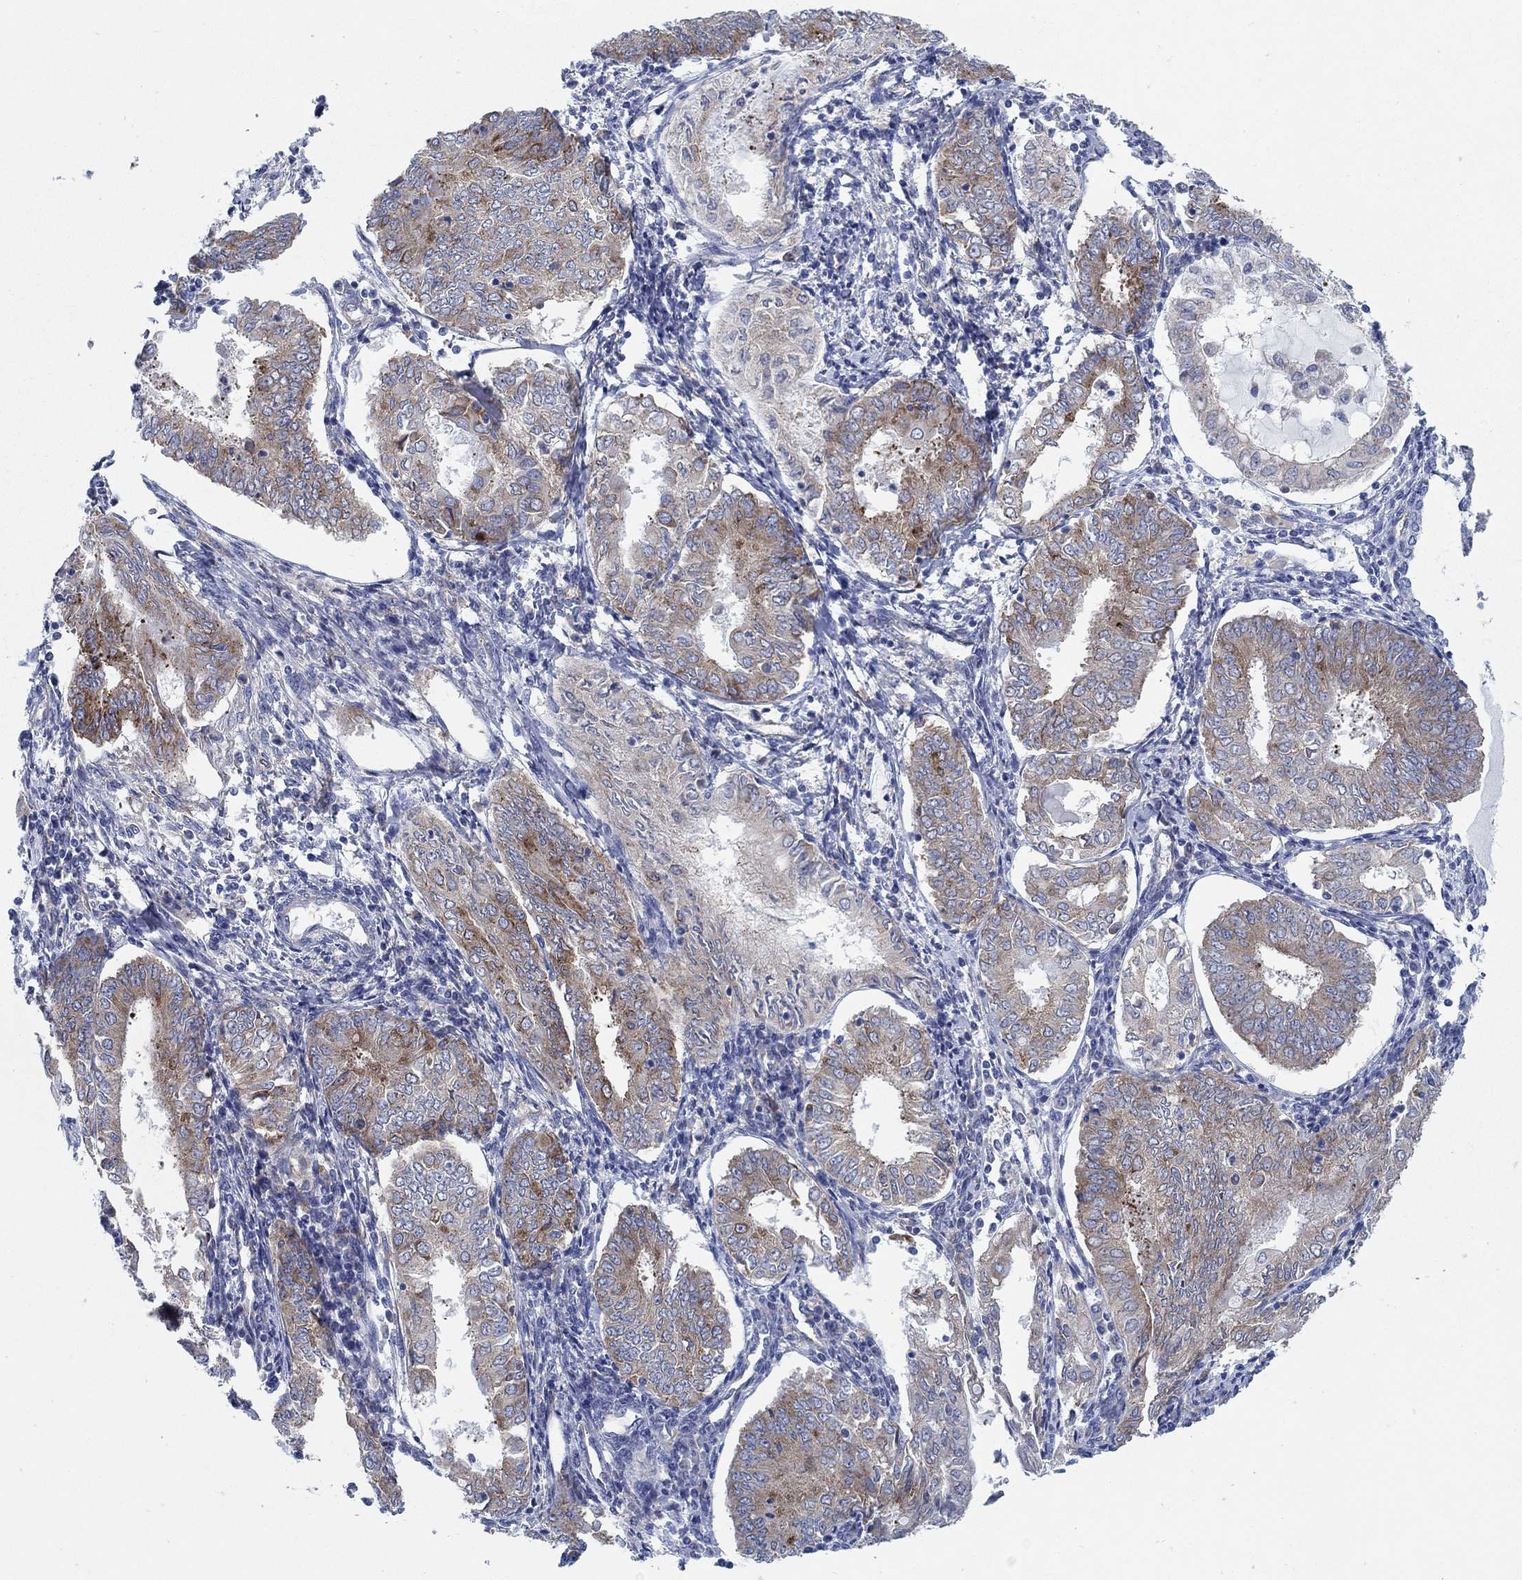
{"staining": {"intensity": "strong", "quantity": "<25%", "location": "cytoplasmic/membranous"}, "tissue": "endometrial cancer", "cell_type": "Tumor cells", "image_type": "cancer", "snomed": [{"axis": "morphology", "description": "Adenocarcinoma, NOS"}, {"axis": "topography", "description": "Endometrium"}], "caption": "Strong cytoplasmic/membranous protein staining is seen in about <25% of tumor cells in adenocarcinoma (endometrial).", "gene": "TMEM59", "patient": {"sex": "female", "age": 68}}